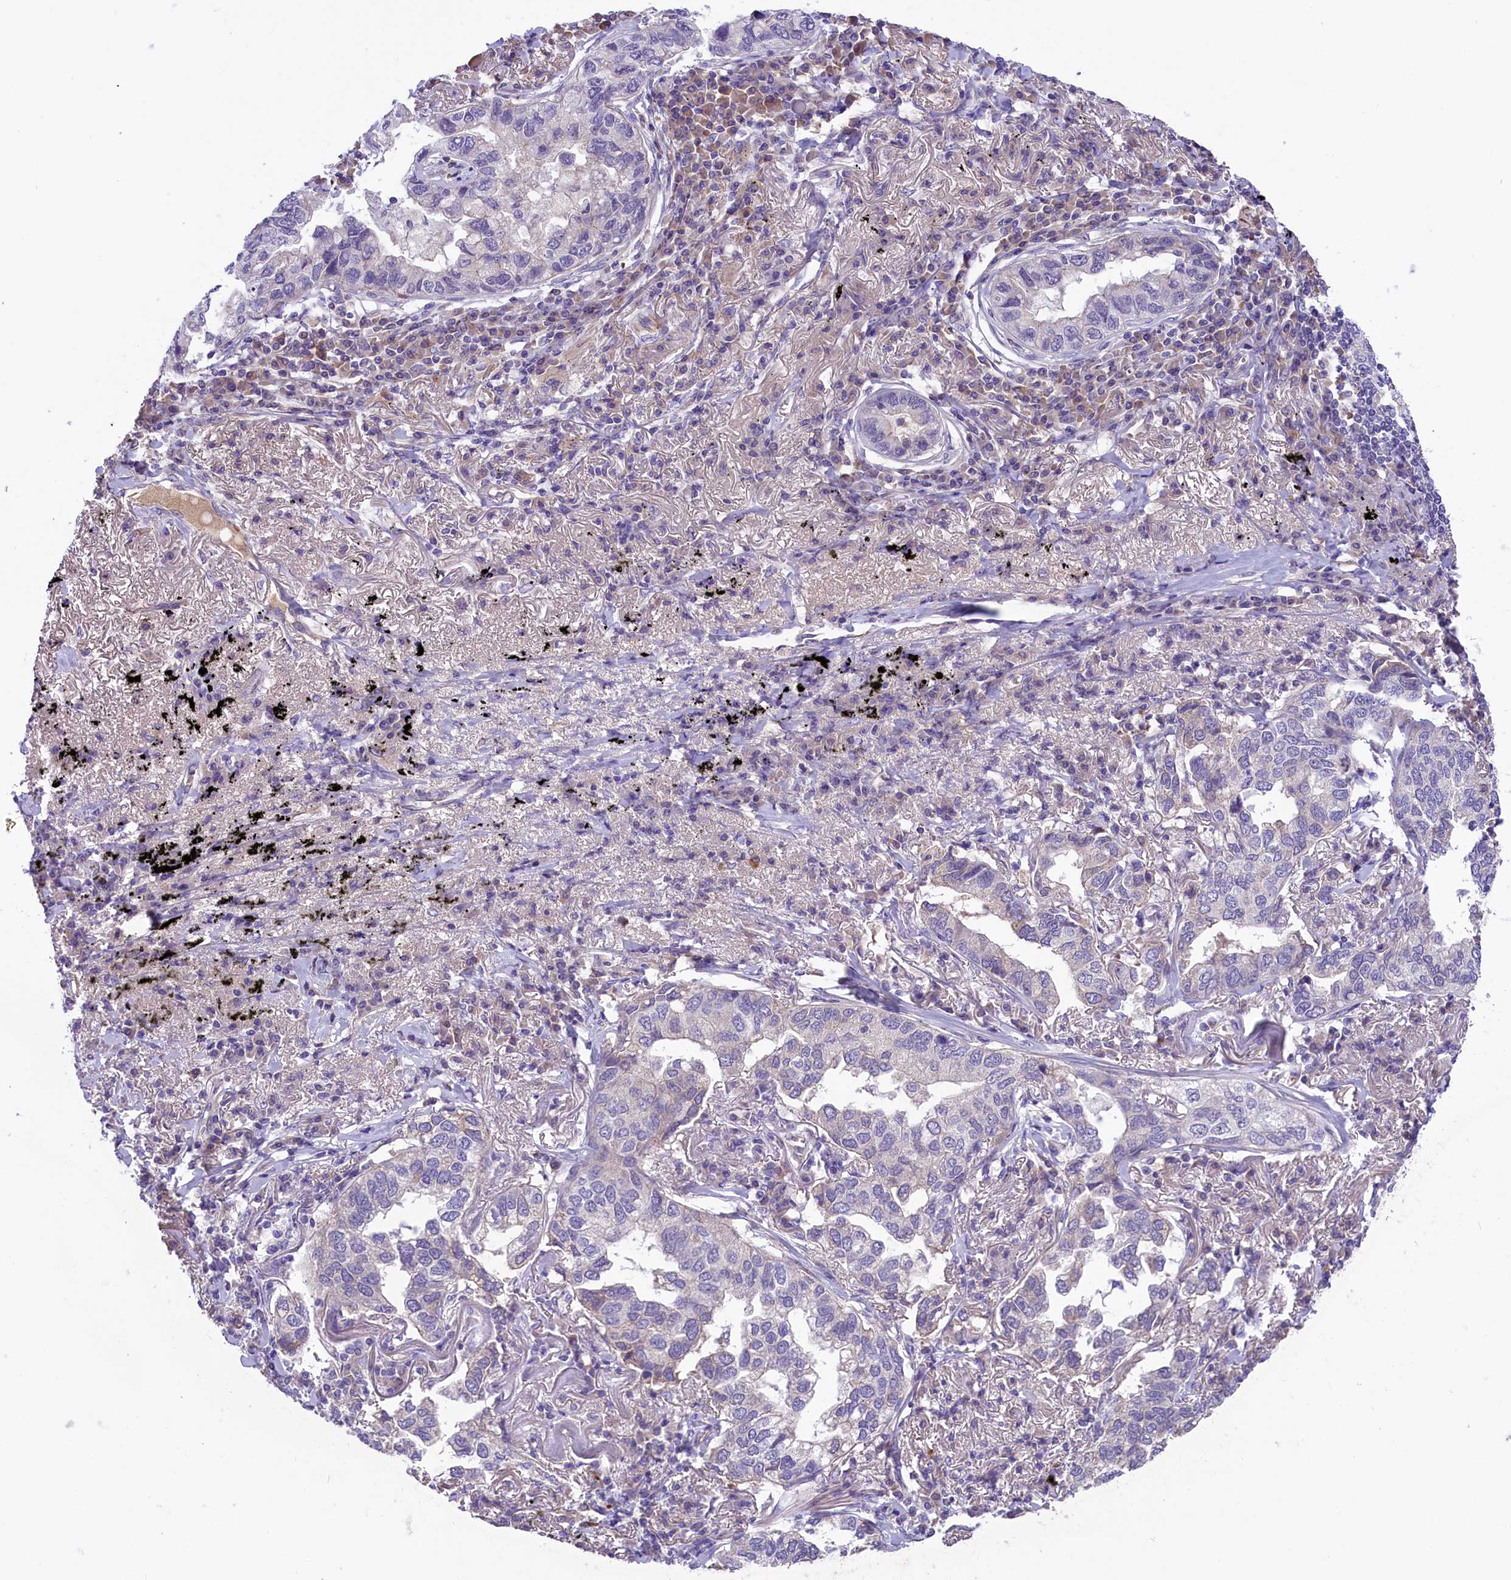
{"staining": {"intensity": "negative", "quantity": "none", "location": "none"}, "tissue": "lung cancer", "cell_type": "Tumor cells", "image_type": "cancer", "snomed": [{"axis": "morphology", "description": "Adenocarcinoma, NOS"}, {"axis": "topography", "description": "Lung"}], "caption": "There is no significant expression in tumor cells of lung cancer (adenocarcinoma). The staining was performed using DAB (3,3'-diaminobenzidine) to visualize the protein expression in brown, while the nuclei were stained in blue with hematoxylin (Magnification: 20x).", "gene": "CCDC32", "patient": {"sex": "male", "age": 65}}